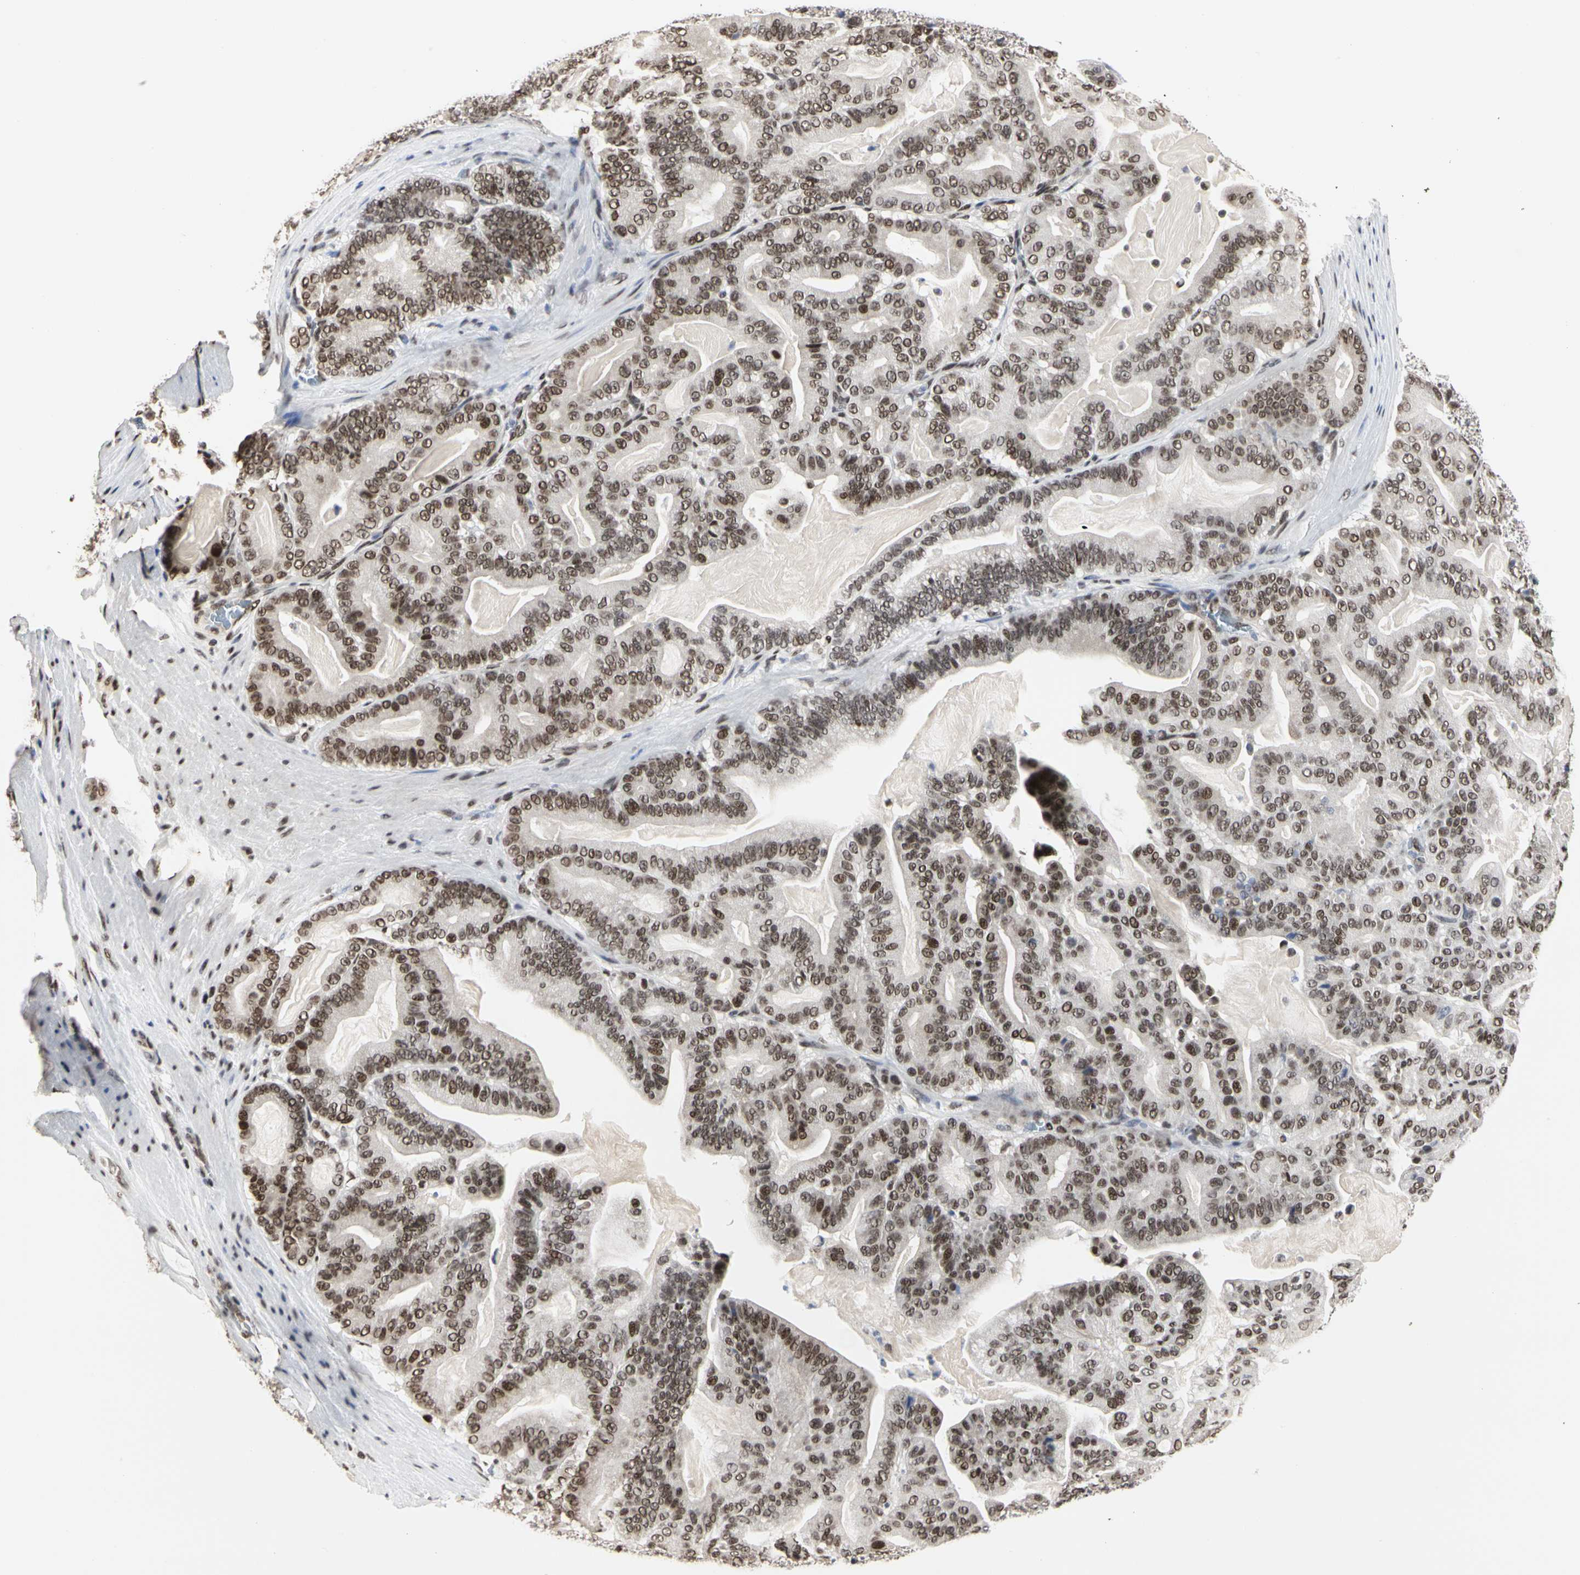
{"staining": {"intensity": "moderate", "quantity": ">75%", "location": "nuclear"}, "tissue": "pancreatic cancer", "cell_type": "Tumor cells", "image_type": "cancer", "snomed": [{"axis": "morphology", "description": "Adenocarcinoma, NOS"}, {"axis": "topography", "description": "Pancreas"}], "caption": "Protein expression analysis of human pancreatic cancer reveals moderate nuclear expression in approximately >75% of tumor cells.", "gene": "PRMT3", "patient": {"sex": "male", "age": 63}}